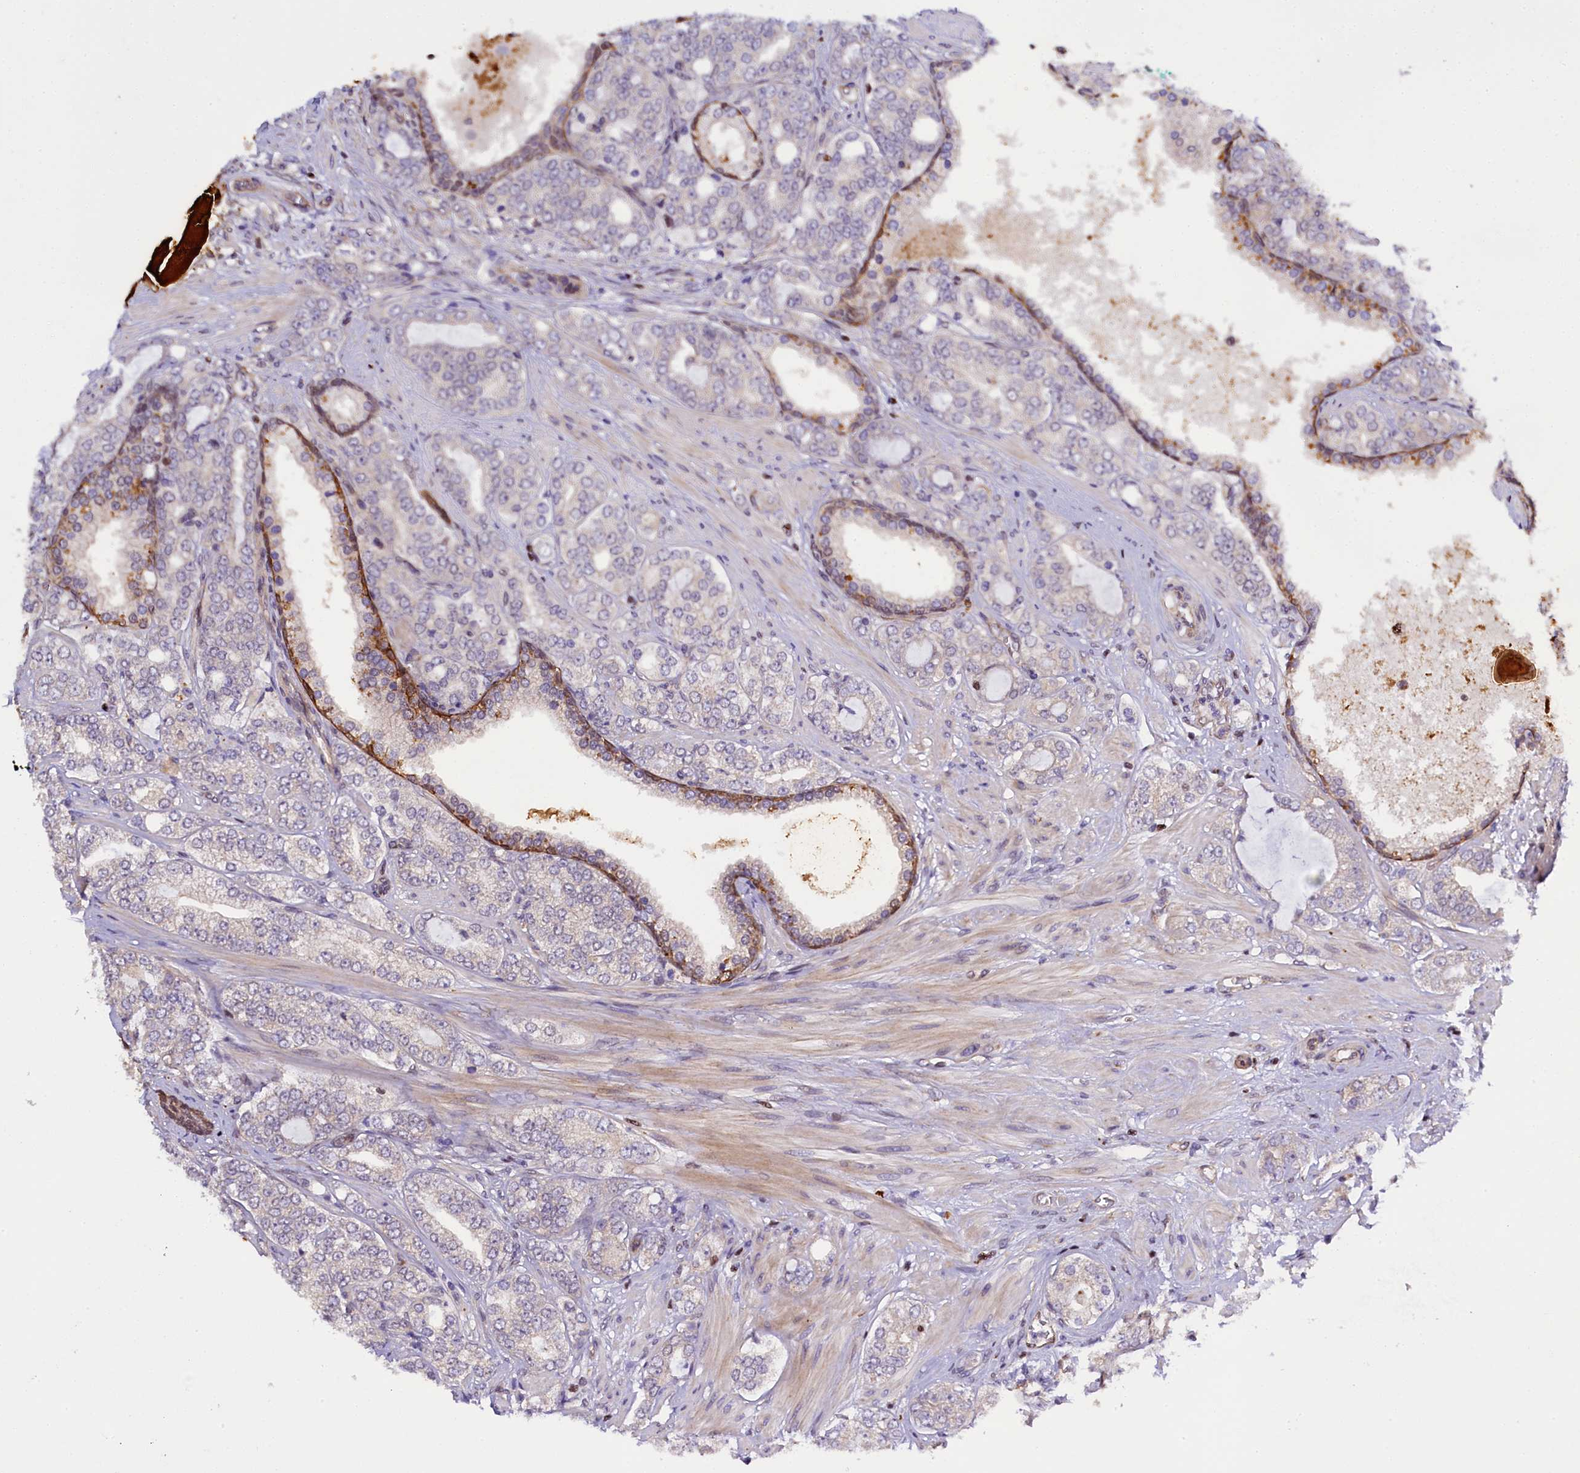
{"staining": {"intensity": "negative", "quantity": "none", "location": "none"}, "tissue": "prostate cancer", "cell_type": "Tumor cells", "image_type": "cancer", "snomed": [{"axis": "morphology", "description": "Adenocarcinoma, High grade"}, {"axis": "topography", "description": "Prostate"}], "caption": "DAB immunohistochemical staining of human prostate cancer shows no significant staining in tumor cells. (Brightfield microscopy of DAB IHC at high magnification).", "gene": "SP4", "patient": {"sex": "male", "age": 64}}